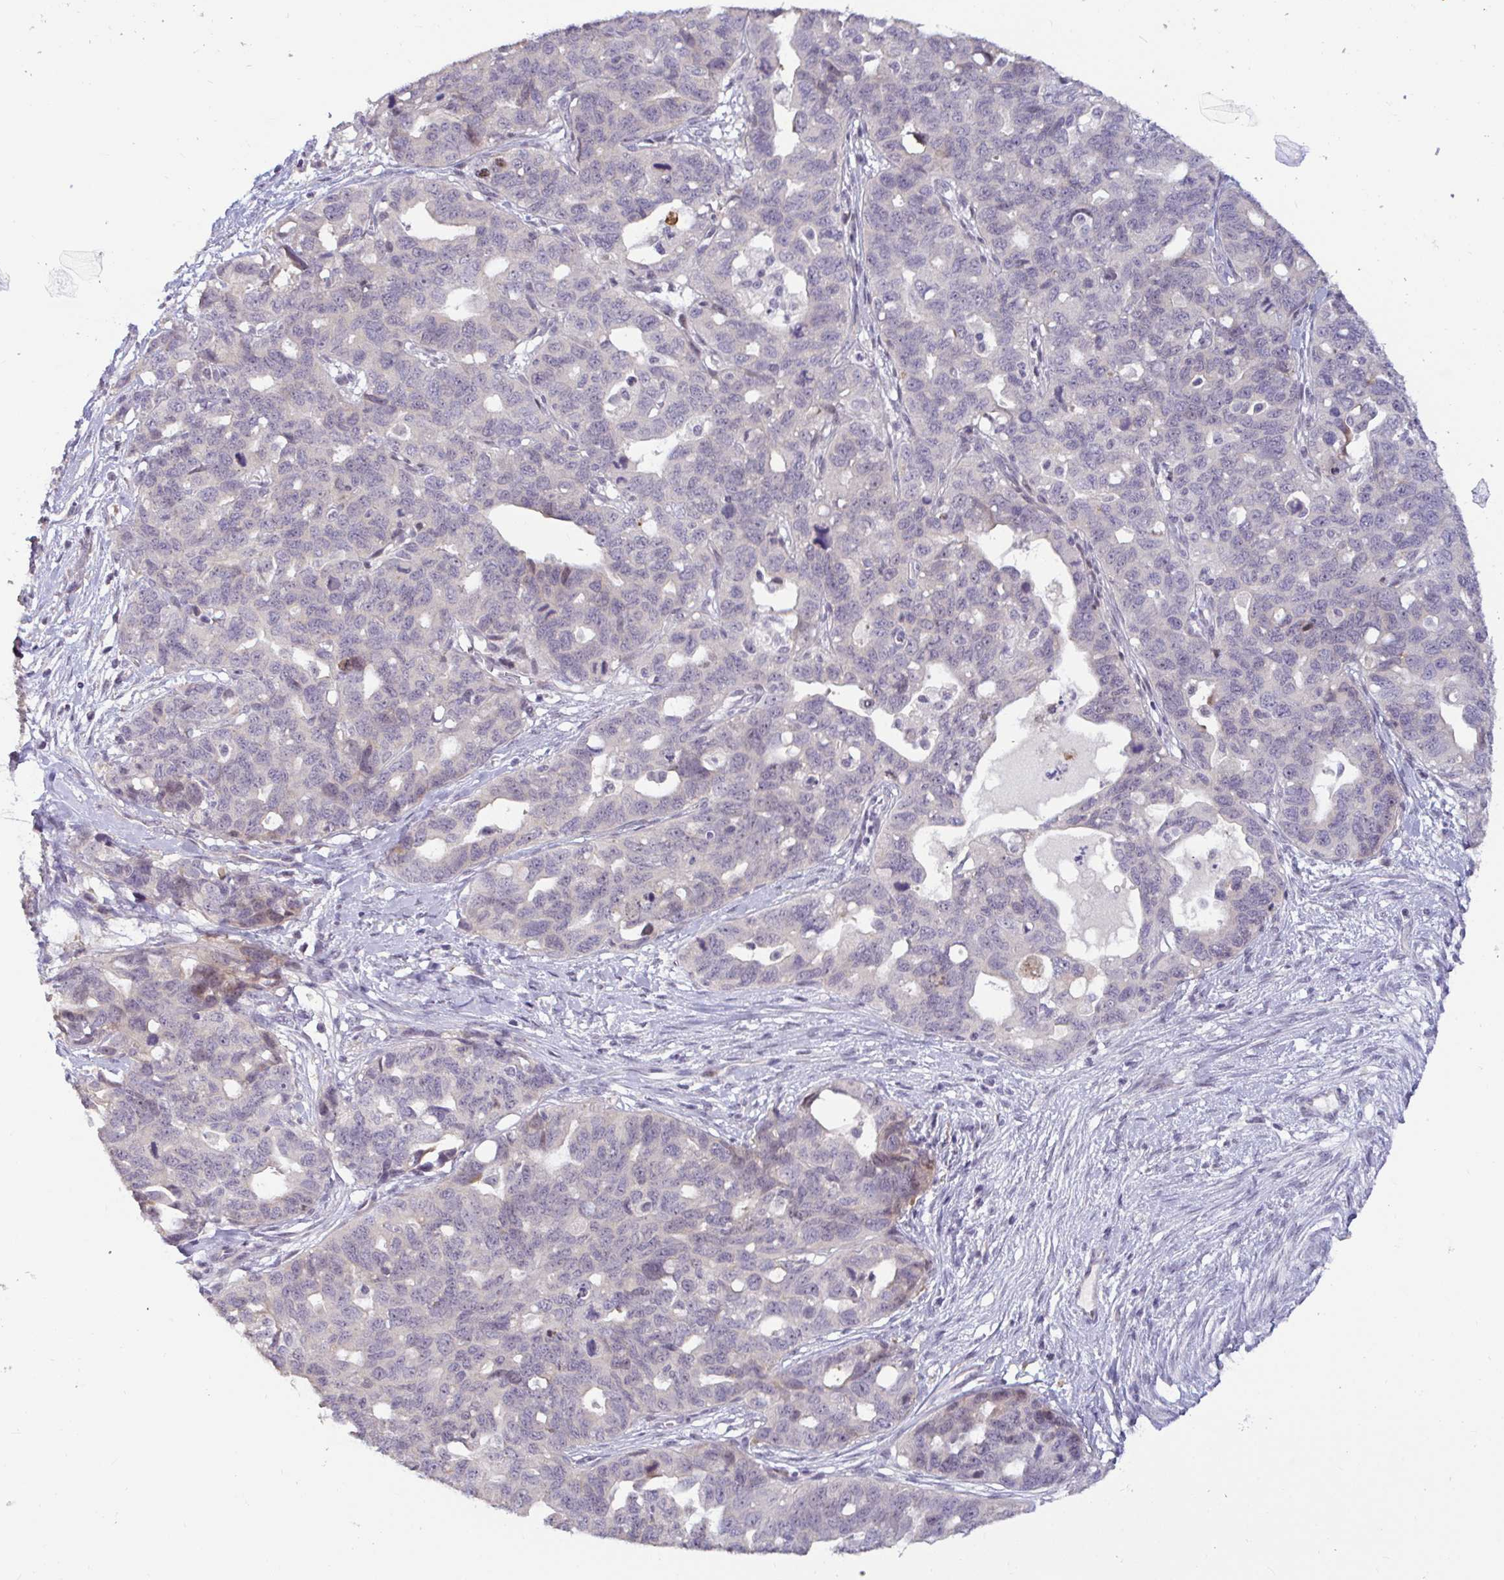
{"staining": {"intensity": "negative", "quantity": "none", "location": "none"}, "tissue": "ovarian cancer", "cell_type": "Tumor cells", "image_type": "cancer", "snomed": [{"axis": "morphology", "description": "Cystadenocarcinoma, serous, NOS"}, {"axis": "topography", "description": "Ovary"}], "caption": "IHC histopathology image of neoplastic tissue: ovarian cancer stained with DAB displays no significant protein positivity in tumor cells.", "gene": "GSTM1", "patient": {"sex": "female", "age": 69}}